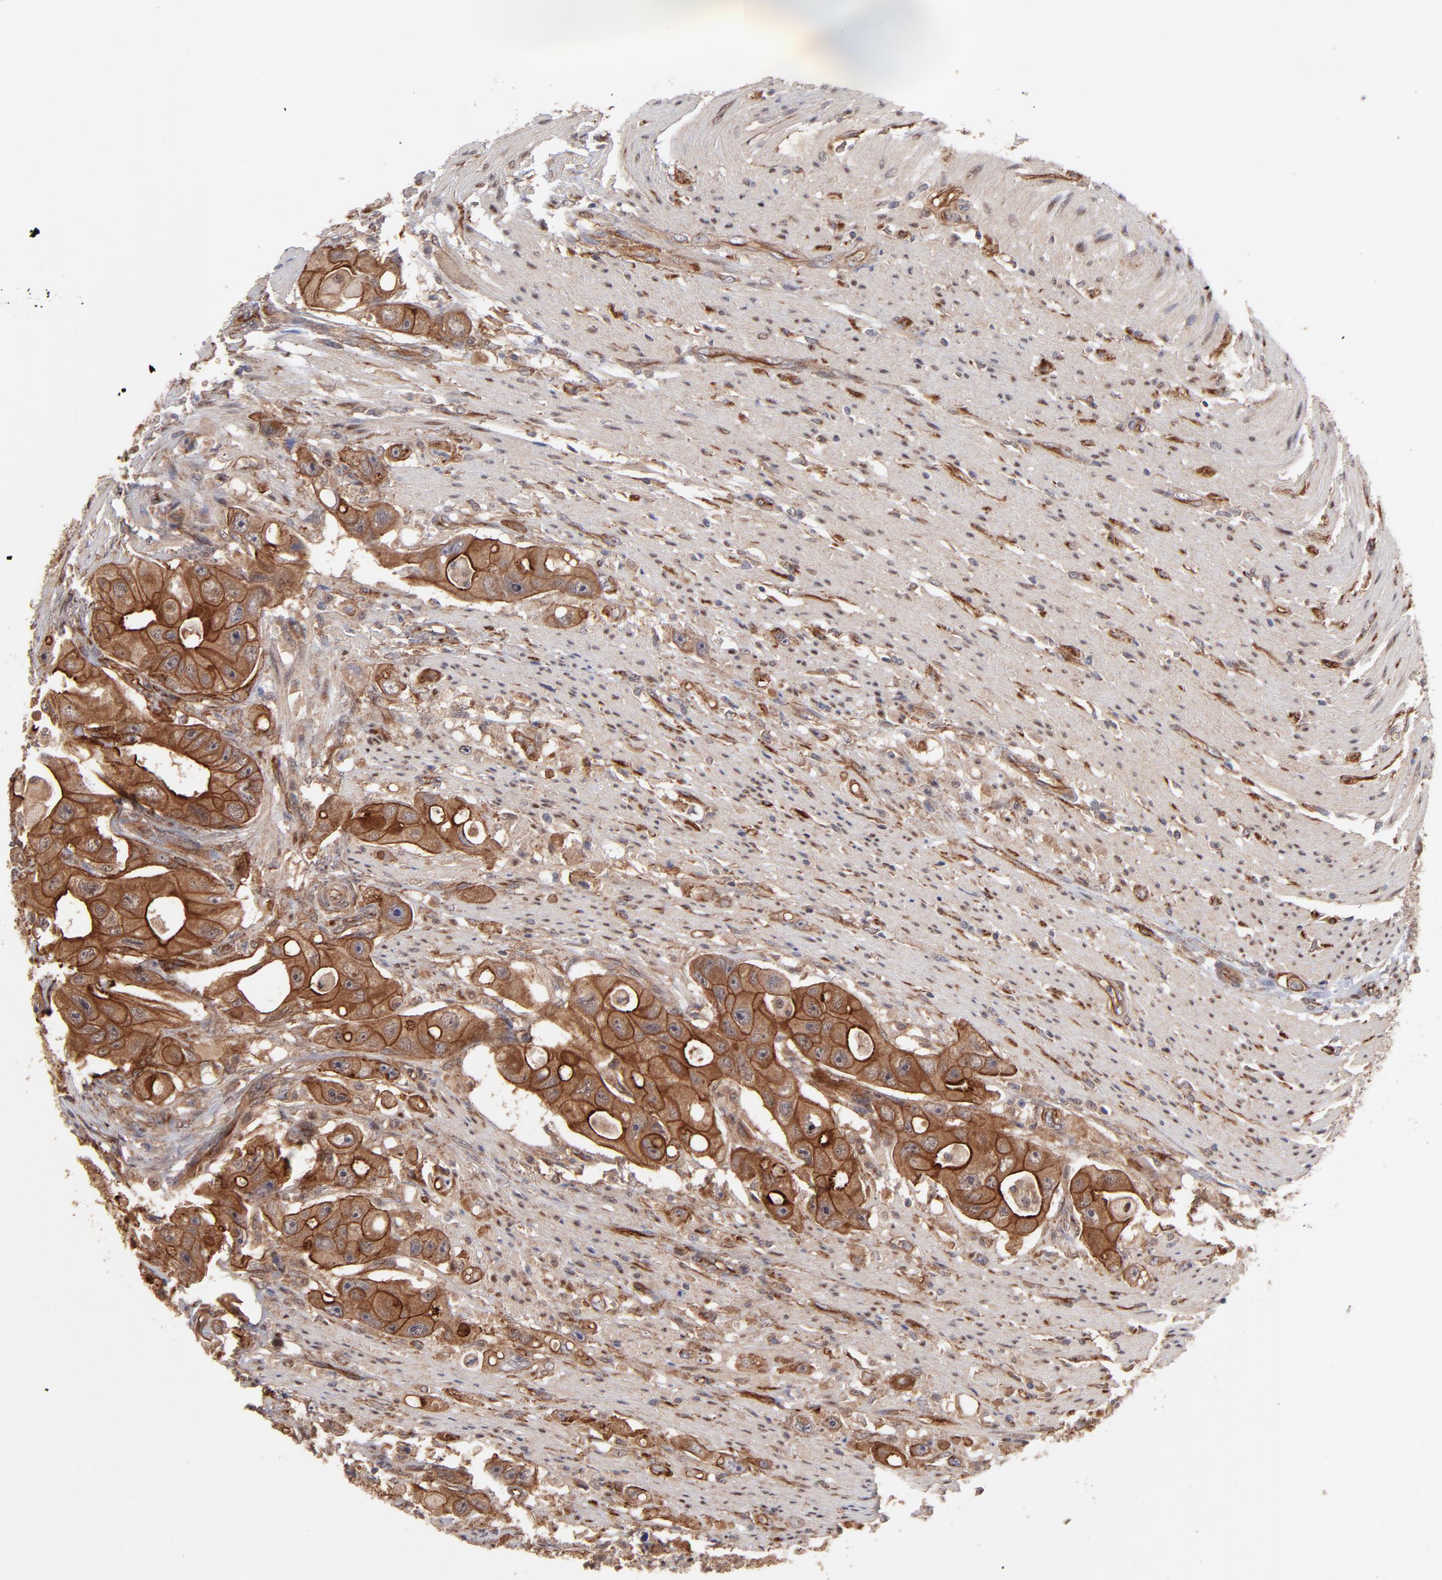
{"staining": {"intensity": "moderate", "quantity": ">75%", "location": "cytoplasmic/membranous"}, "tissue": "colorectal cancer", "cell_type": "Tumor cells", "image_type": "cancer", "snomed": [{"axis": "morphology", "description": "Adenocarcinoma, NOS"}, {"axis": "topography", "description": "Colon"}], "caption": "An IHC photomicrograph of neoplastic tissue is shown. Protein staining in brown shows moderate cytoplasmic/membranous positivity in colorectal adenocarcinoma within tumor cells.", "gene": "STAP2", "patient": {"sex": "female", "age": 46}}